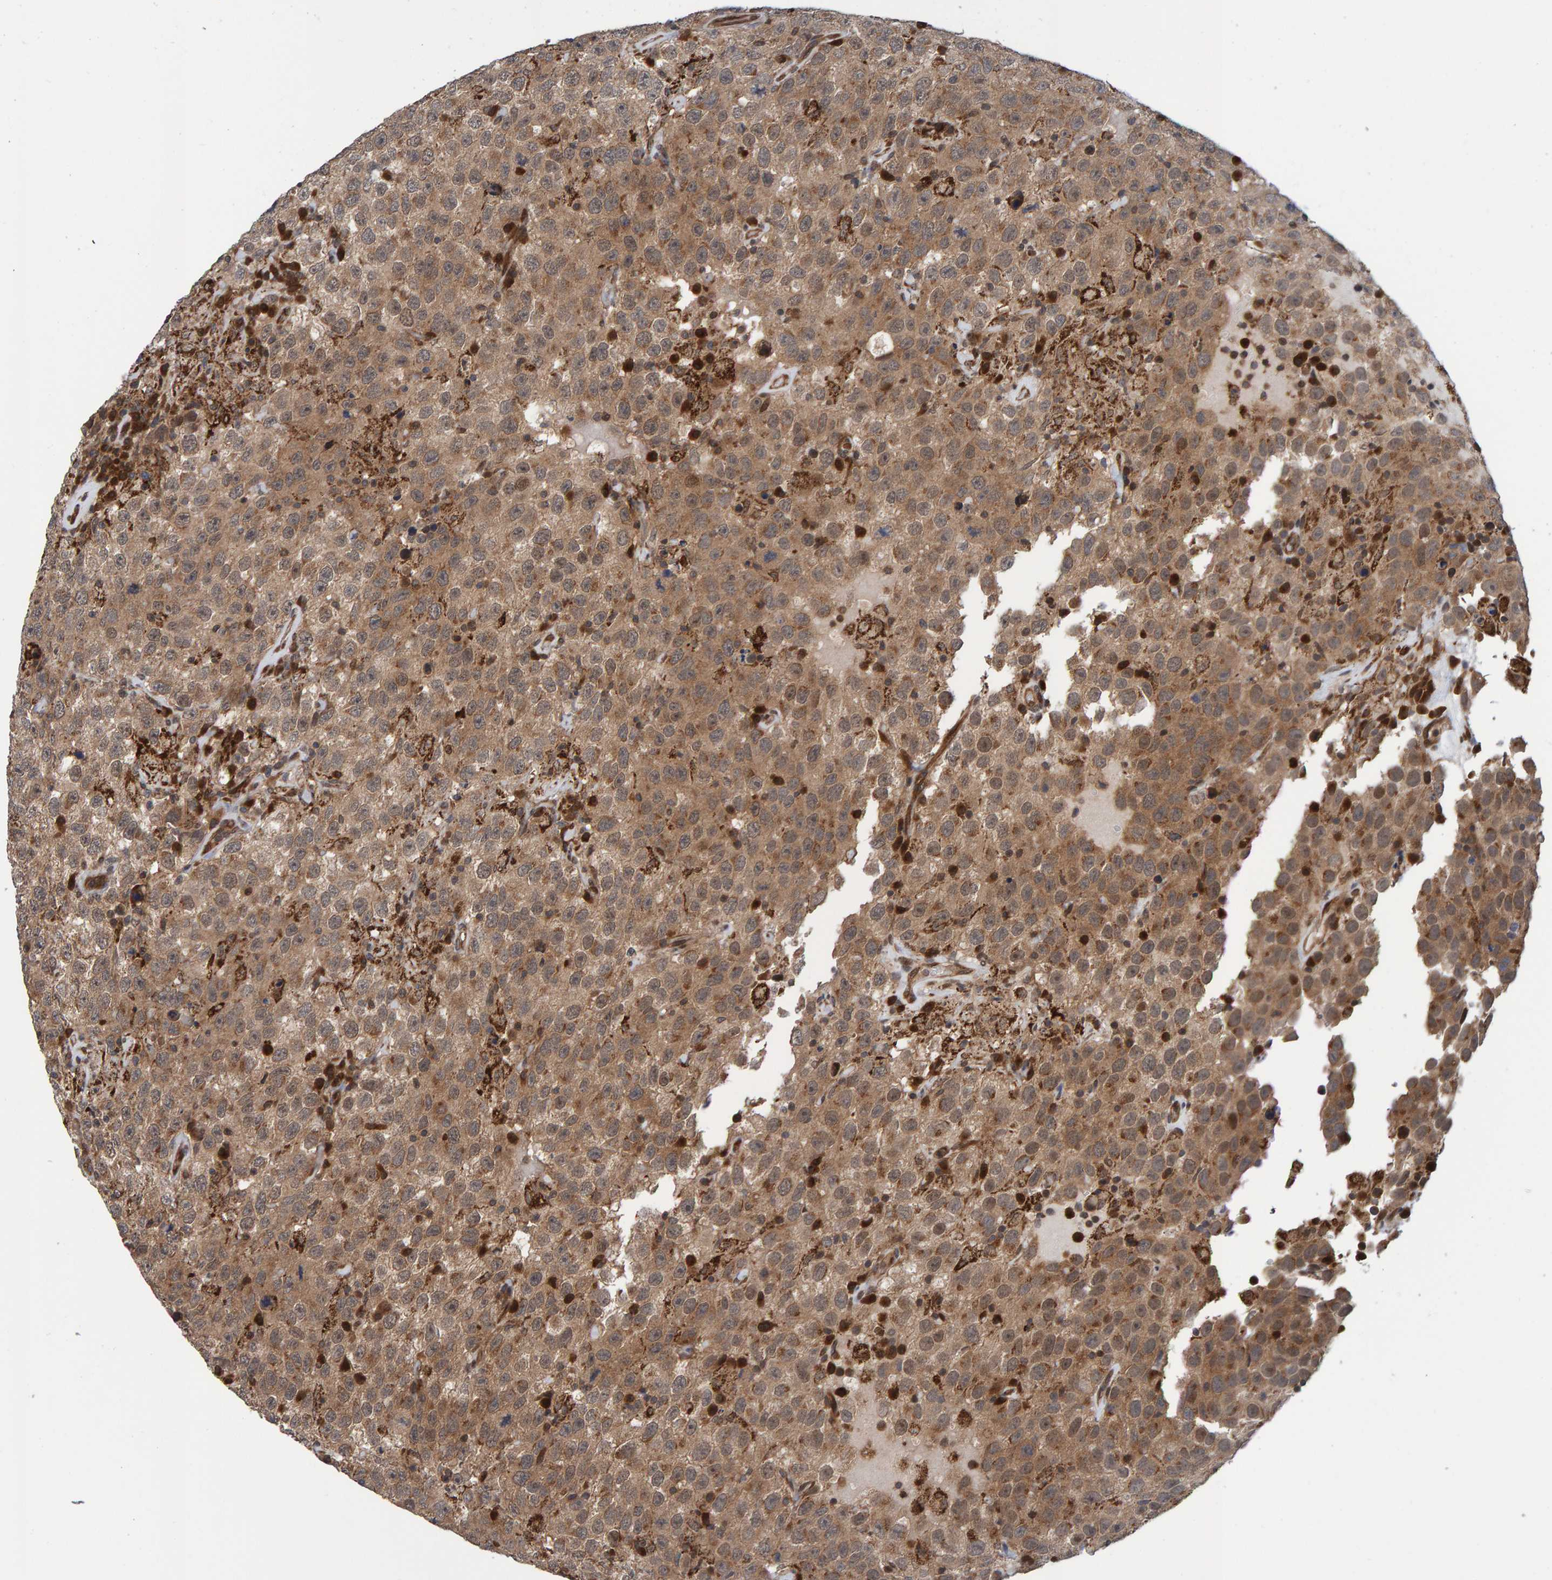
{"staining": {"intensity": "moderate", "quantity": ">75%", "location": "cytoplasmic/membranous"}, "tissue": "testis cancer", "cell_type": "Tumor cells", "image_type": "cancer", "snomed": [{"axis": "morphology", "description": "Seminoma, NOS"}, {"axis": "topography", "description": "Testis"}], "caption": "Human testis cancer (seminoma) stained with a brown dye displays moderate cytoplasmic/membranous positive expression in about >75% of tumor cells.", "gene": "SCRN2", "patient": {"sex": "male", "age": 41}}